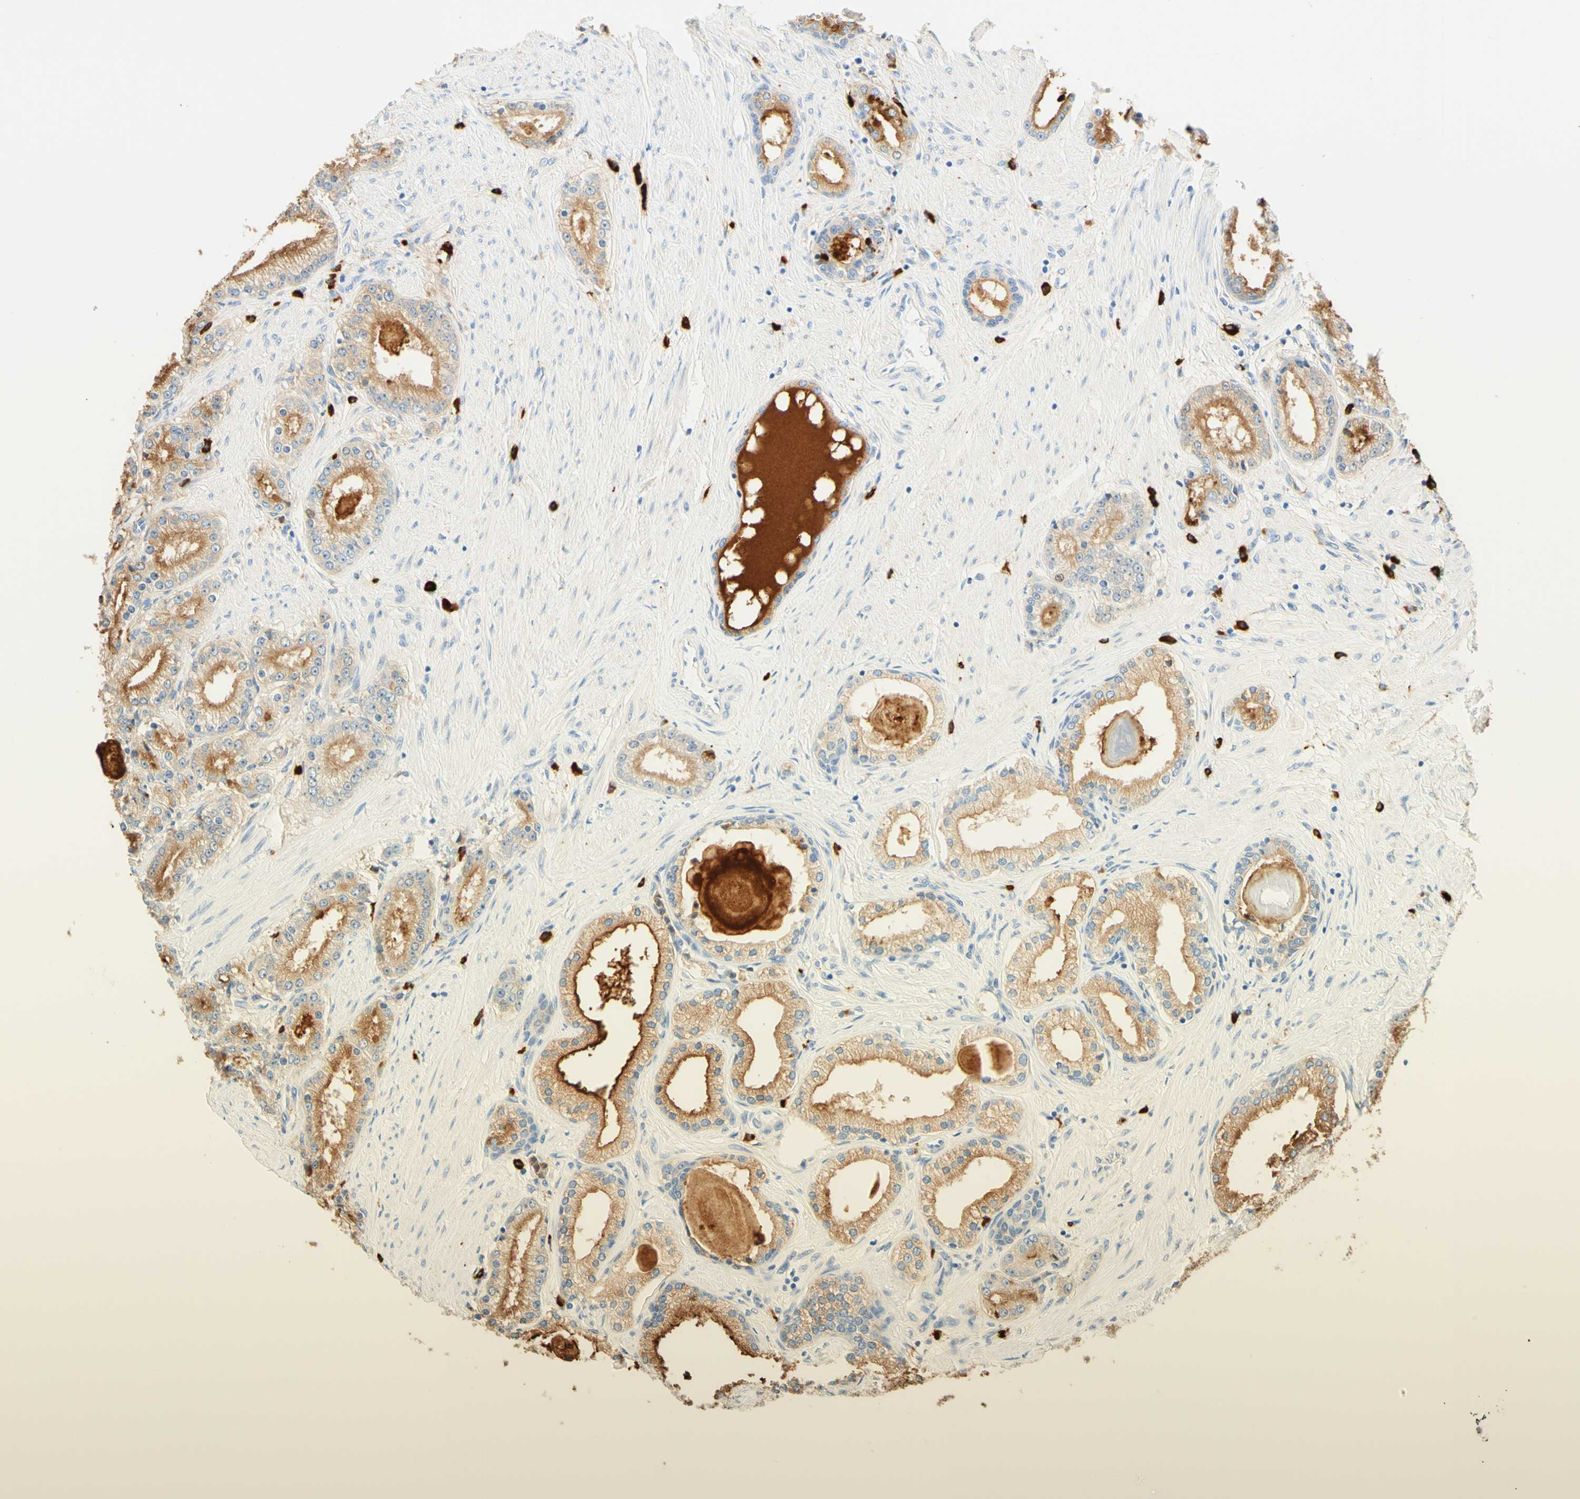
{"staining": {"intensity": "moderate", "quantity": ">75%", "location": "cytoplasmic/membranous"}, "tissue": "prostate cancer", "cell_type": "Tumor cells", "image_type": "cancer", "snomed": [{"axis": "morphology", "description": "Adenocarcinoma, Low grade"}, {"axis": "topography", "description": "Prostate"}], "caption": "Moderate cytoplasmic/membranous positivity for a protein is identified in approximately >75% of tumor cells of prostate cancer (low-grade adenocarcinoma) using immunohistochemistry.", "gene": "CD63", "patient": {"sex": "male", "age": 63}}